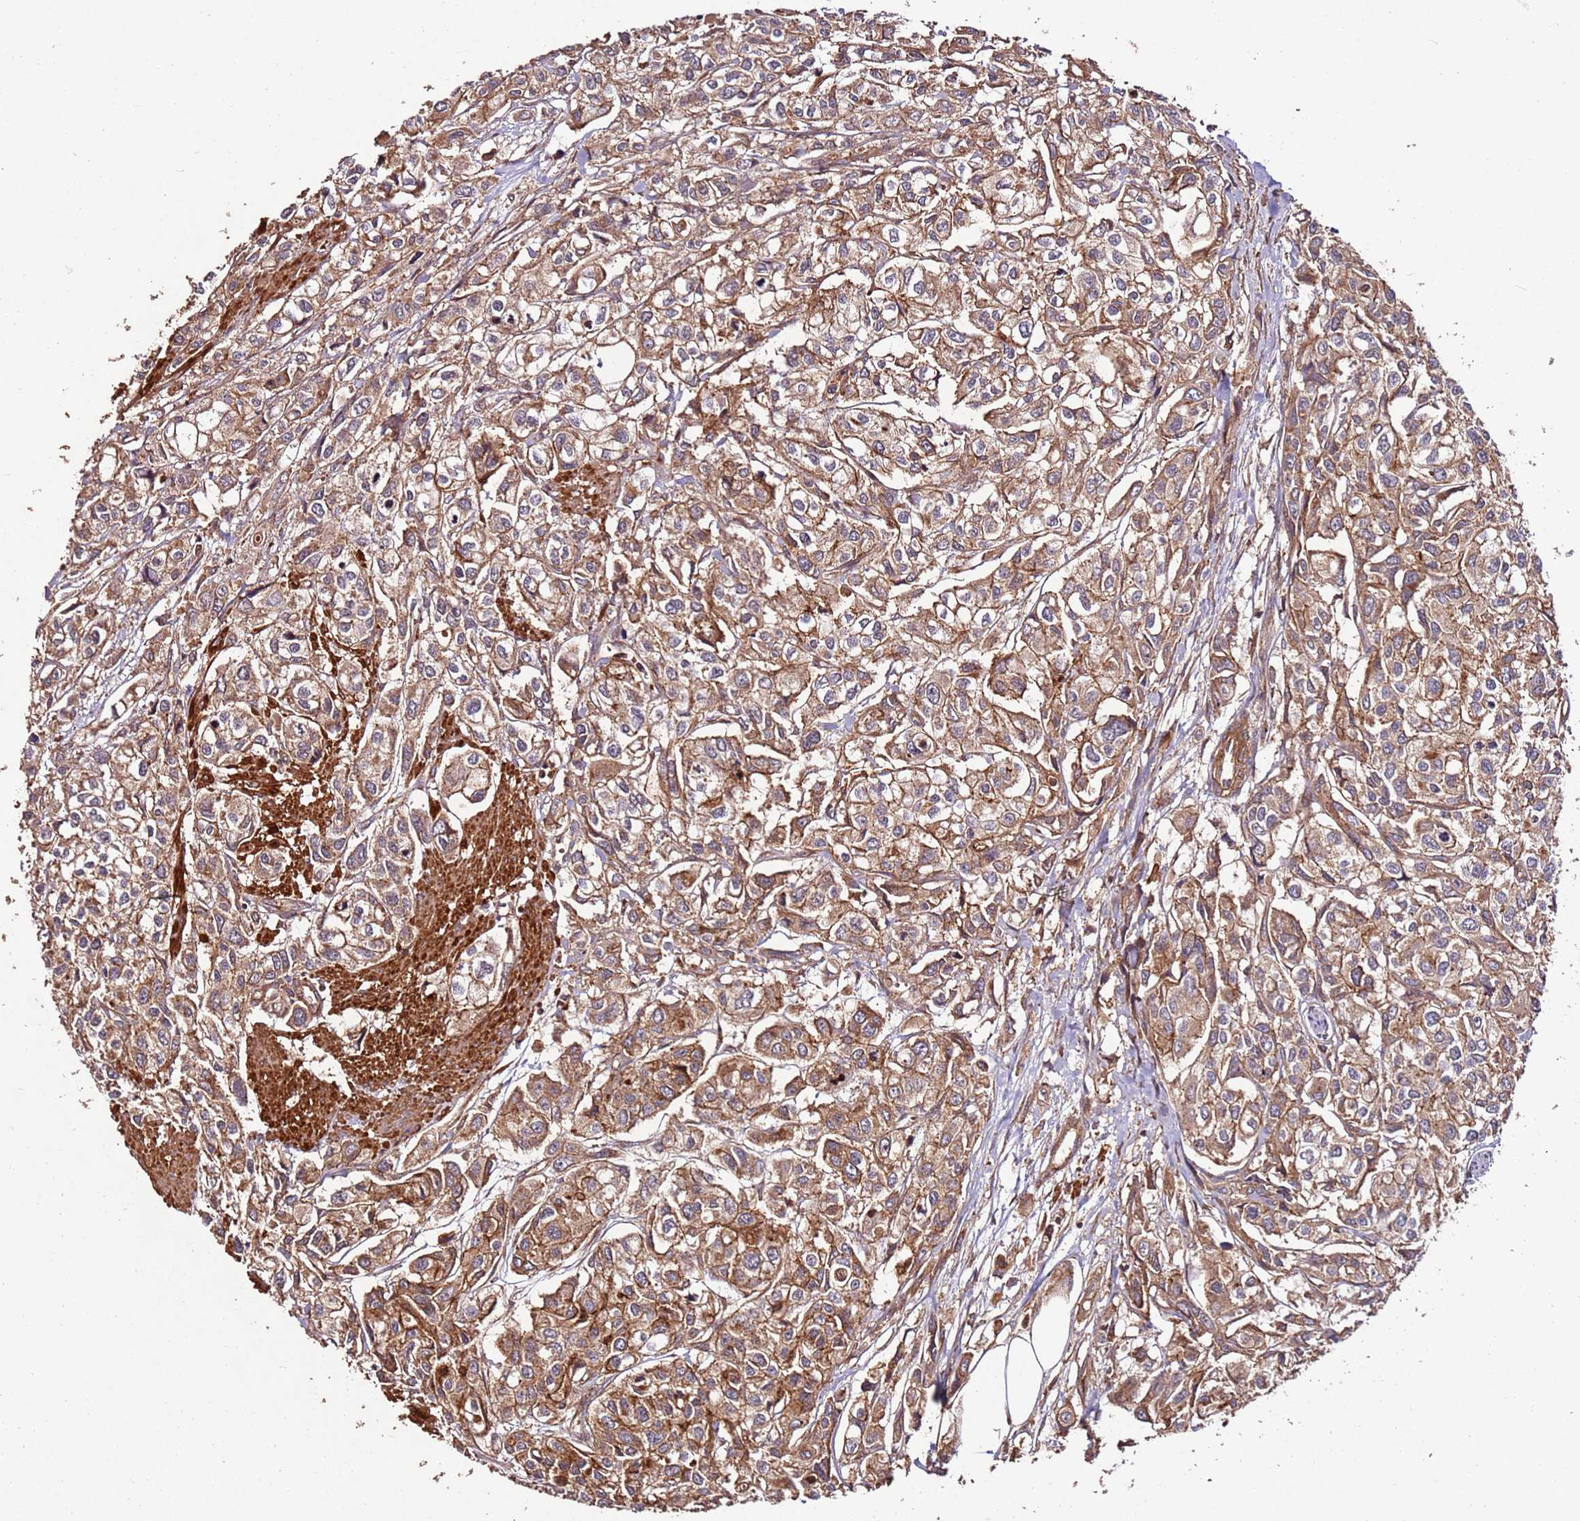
{"staining": {"intensity": "strong", "quantity": ">75%", "location": "cytoplasmic/membranous"}, "tissue": "urothelial cancer", "cell_type": "Tumor cells", "image_type": "cancer", "snomed": [{"axis": "morphology", "description": "Urothelial carcinoma, High grade"}, {"axis": "topography", "description": "Urinary bladder"}], "caption": "Urothelial cancer stained for a protein (brown) reveals strong cytoplasmic/membranous positive expression in about >75% of tumor cells.", "gene": "FAM186A", "patient": {"sex": "male", "age": 67}}